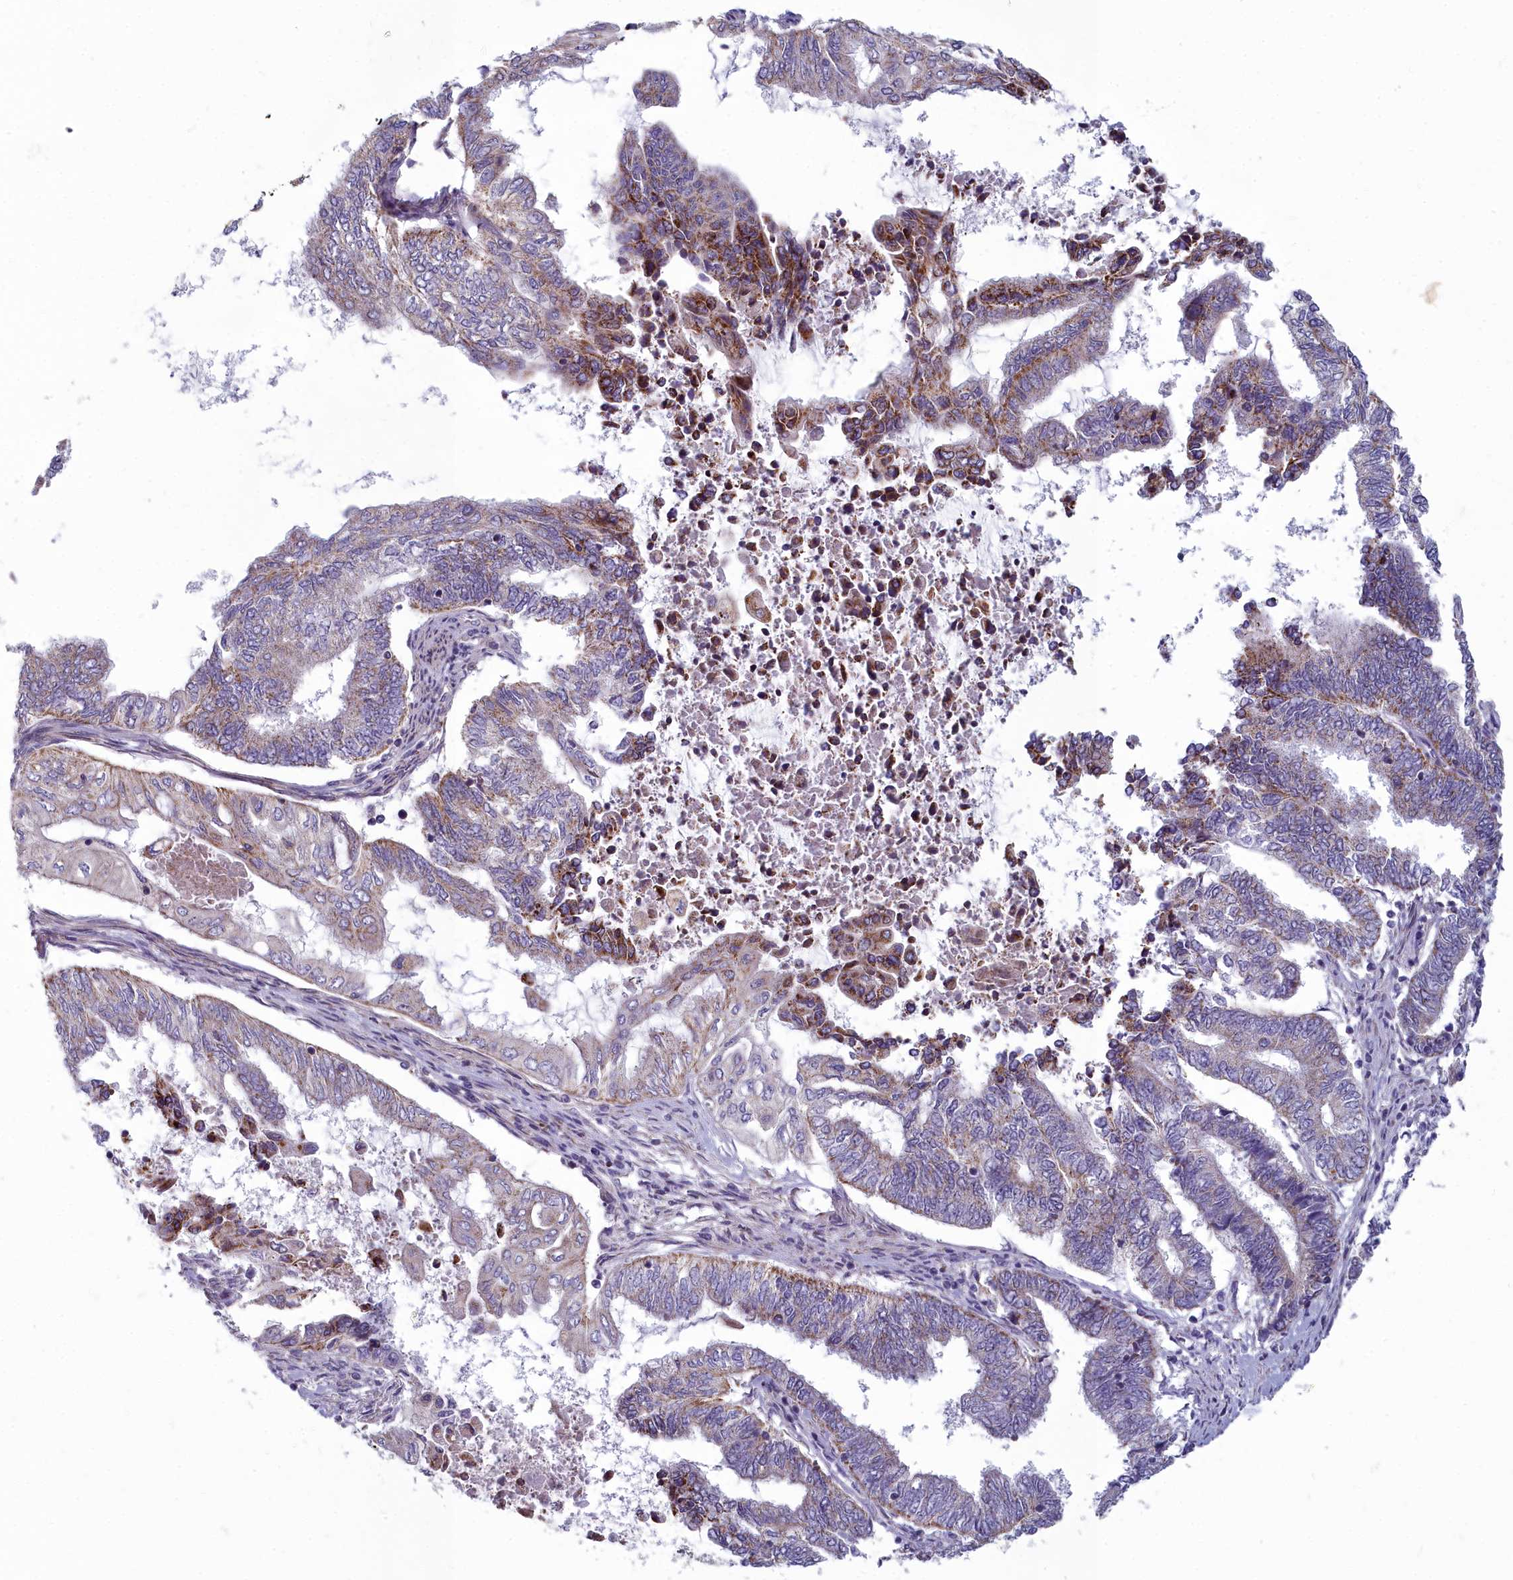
{"staining": {"intensity": "moderate", "quantity": "<25%", "location": "cytoplasmic/membranous"}, "tissue": "endometrial cancer", "cell_type": "Tumor cells", "image_type": "cancer", "snomed": [{"axis": "morphology", "description": "Adenocarcinoma, NOS"}, {"axis": "topography", "description": "Uterus"}, {"axis": "topography", "description": "Endometrium"}], "caption": "Immunohistochemistry (IHC) micrograph of adenocarcinoma (endometrial) stained for a protein (brown), which demonstrates low levels of moderate cytoplasmic/membranous positivity in about <25% of tumor cells.", "gene": "INSYN2A", "patient": {"sex": "female", "age": 70}}